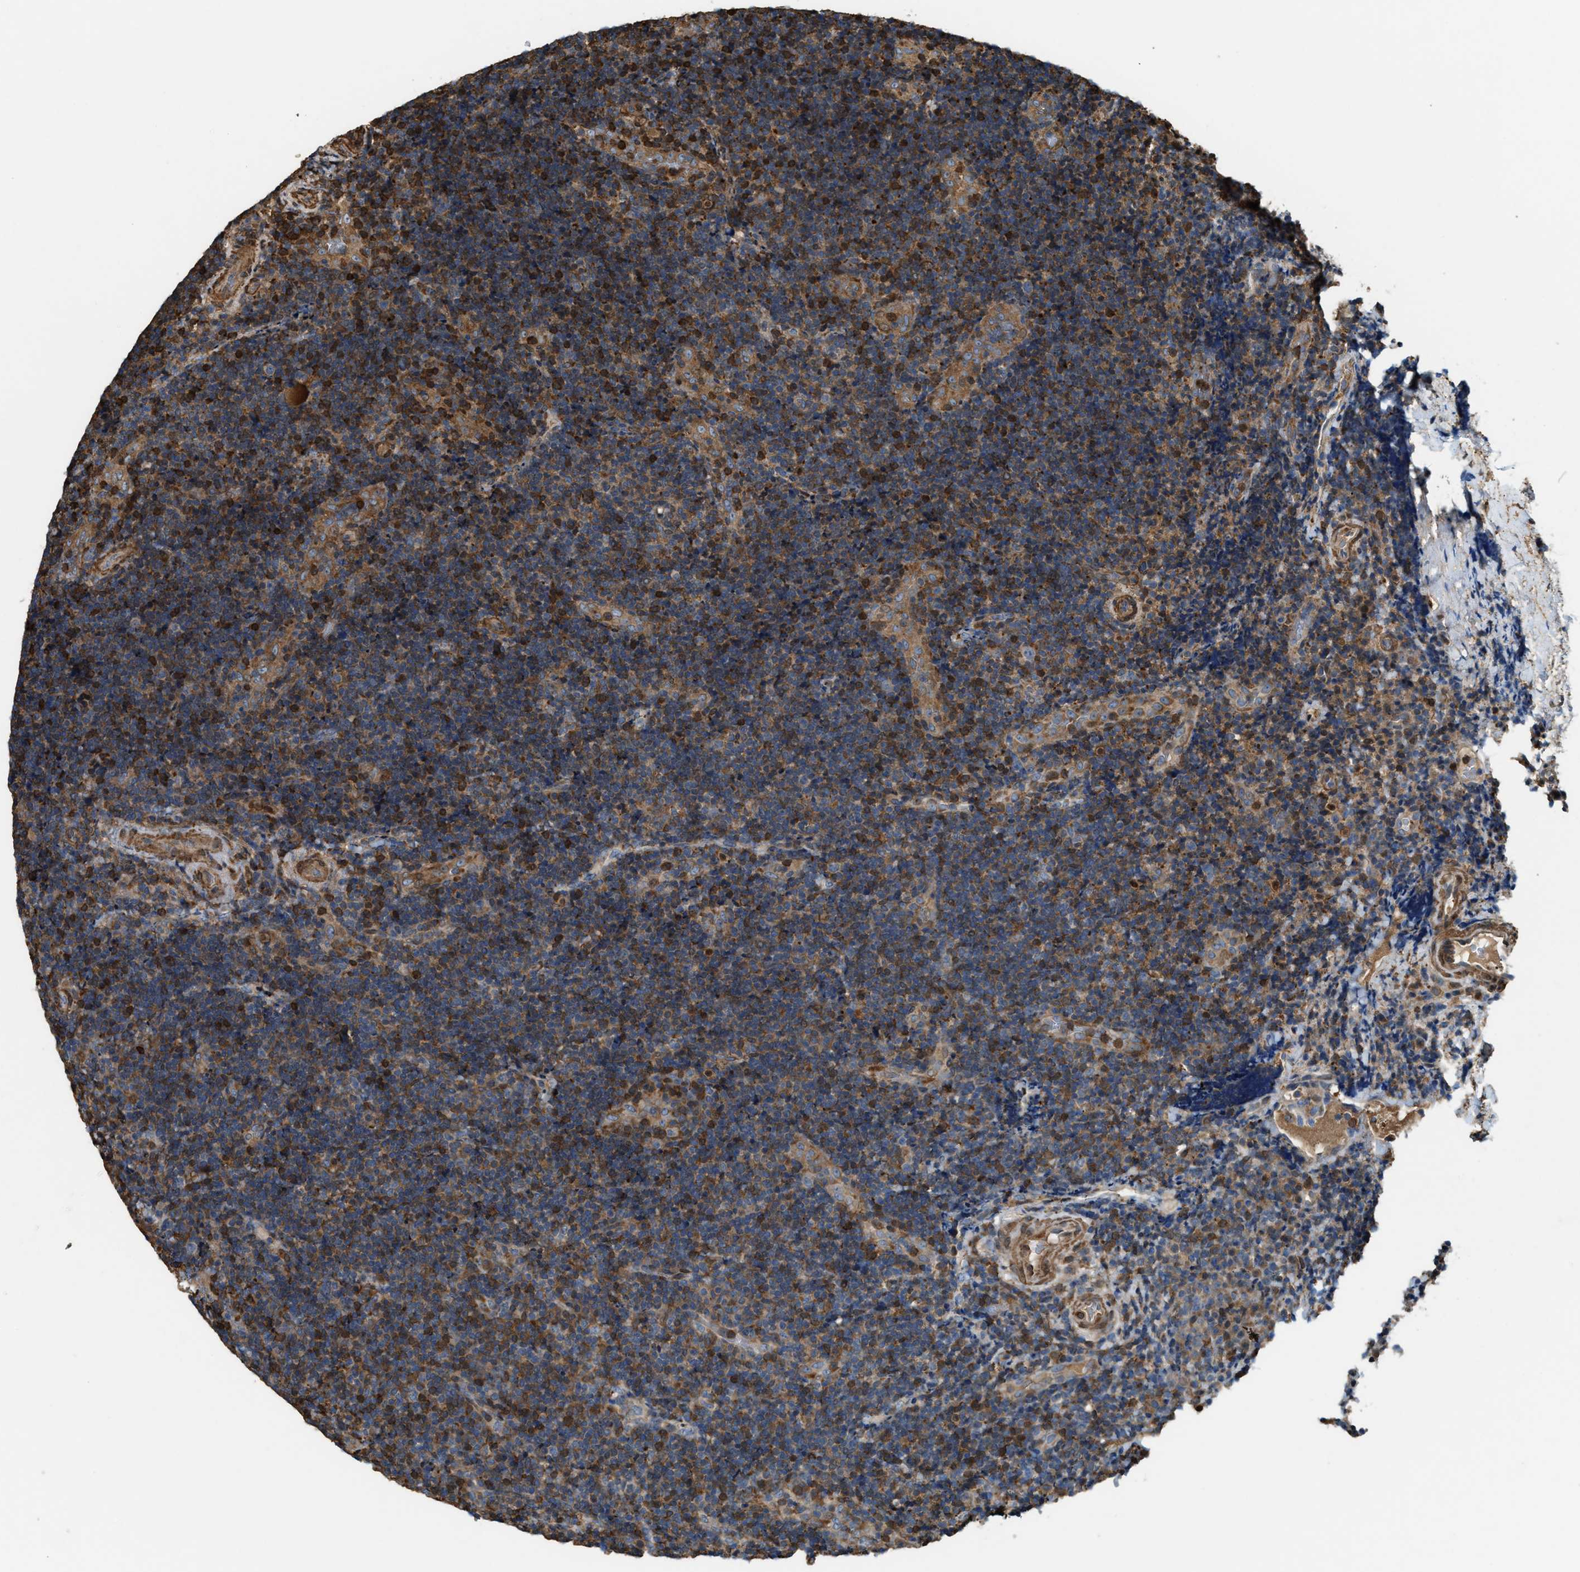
{"staining": {"intensity": "moderate", "quantity": ">75%", "location": "cytoplasmic/membranous"}, "tissue": "lymphoma", "cell_type": "Tumor cells", "image_type": "cancer", "snomed": [{"axis": "morphology", "description": "Malignant lymphoma, non-Hodgkin's type, High grade"}, {"axis": "topography", "description": "Tonsil"}], "caption": "A histopathology image of human lymphoma stained for a protein reveals moderate cytoplasmic/membranous brown staining in tumor cells. Nuclei are stained in blue.", "gene": "SERPINB5", "patient": {"sex": "female", "age": 36}}